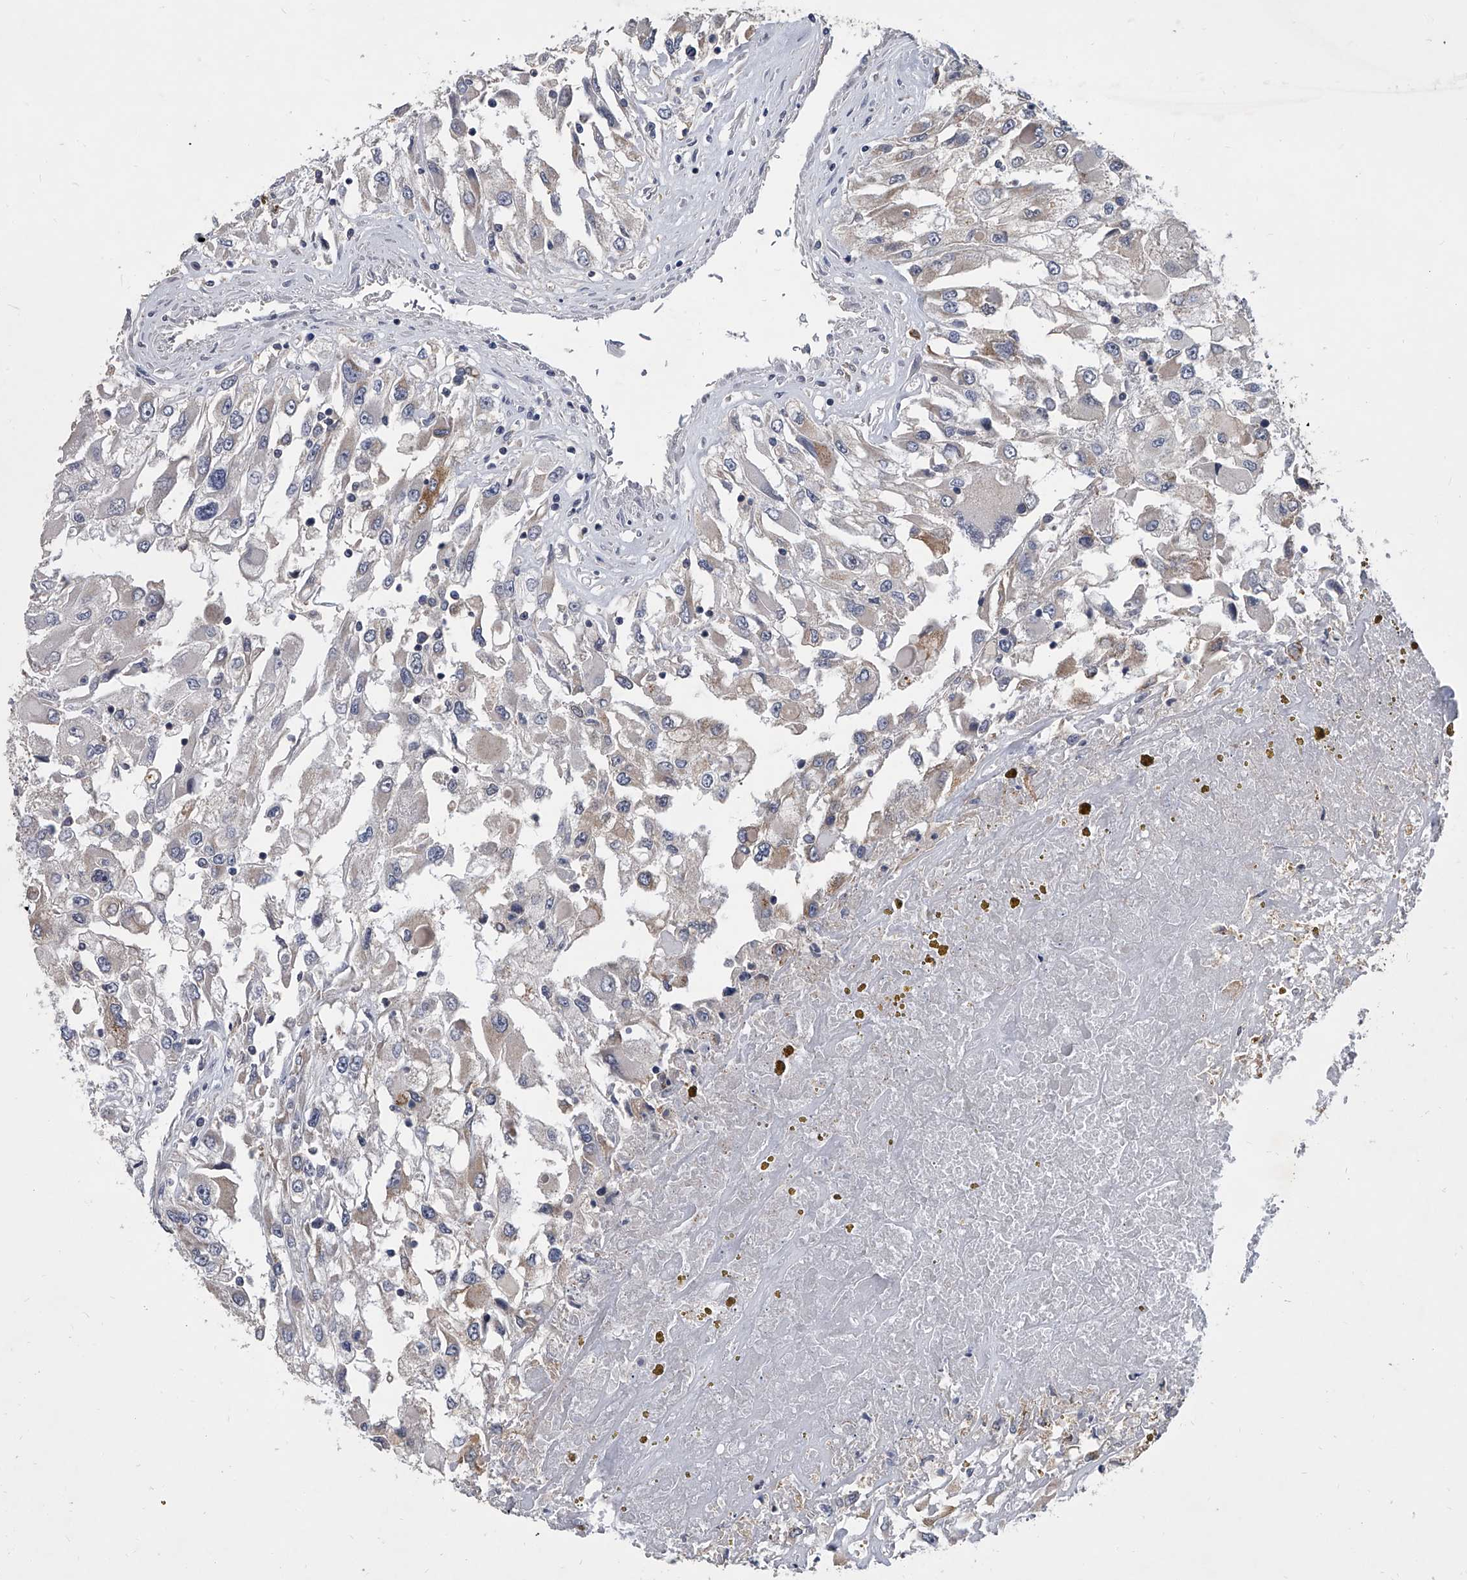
{"staining": {"intensity": "weak", "quantity": "<25%", "location": "cytoplasmic/membranous"}, "tissue": "renal cancer", "cell_type": "Tumor cells", "image_type": "cancer", "snomed": [{"axis": "morphology", "description": "Adenocarcinoma, NOS"}, {"axis": "topography", "description": "Kidney"}], "caption": "This is an IHC micrograph of adenocarcinoma (renal). There is no staining in tumor cells.", "gene": "MAP4K3", "patient": {"sex": "female", "age": 52}}